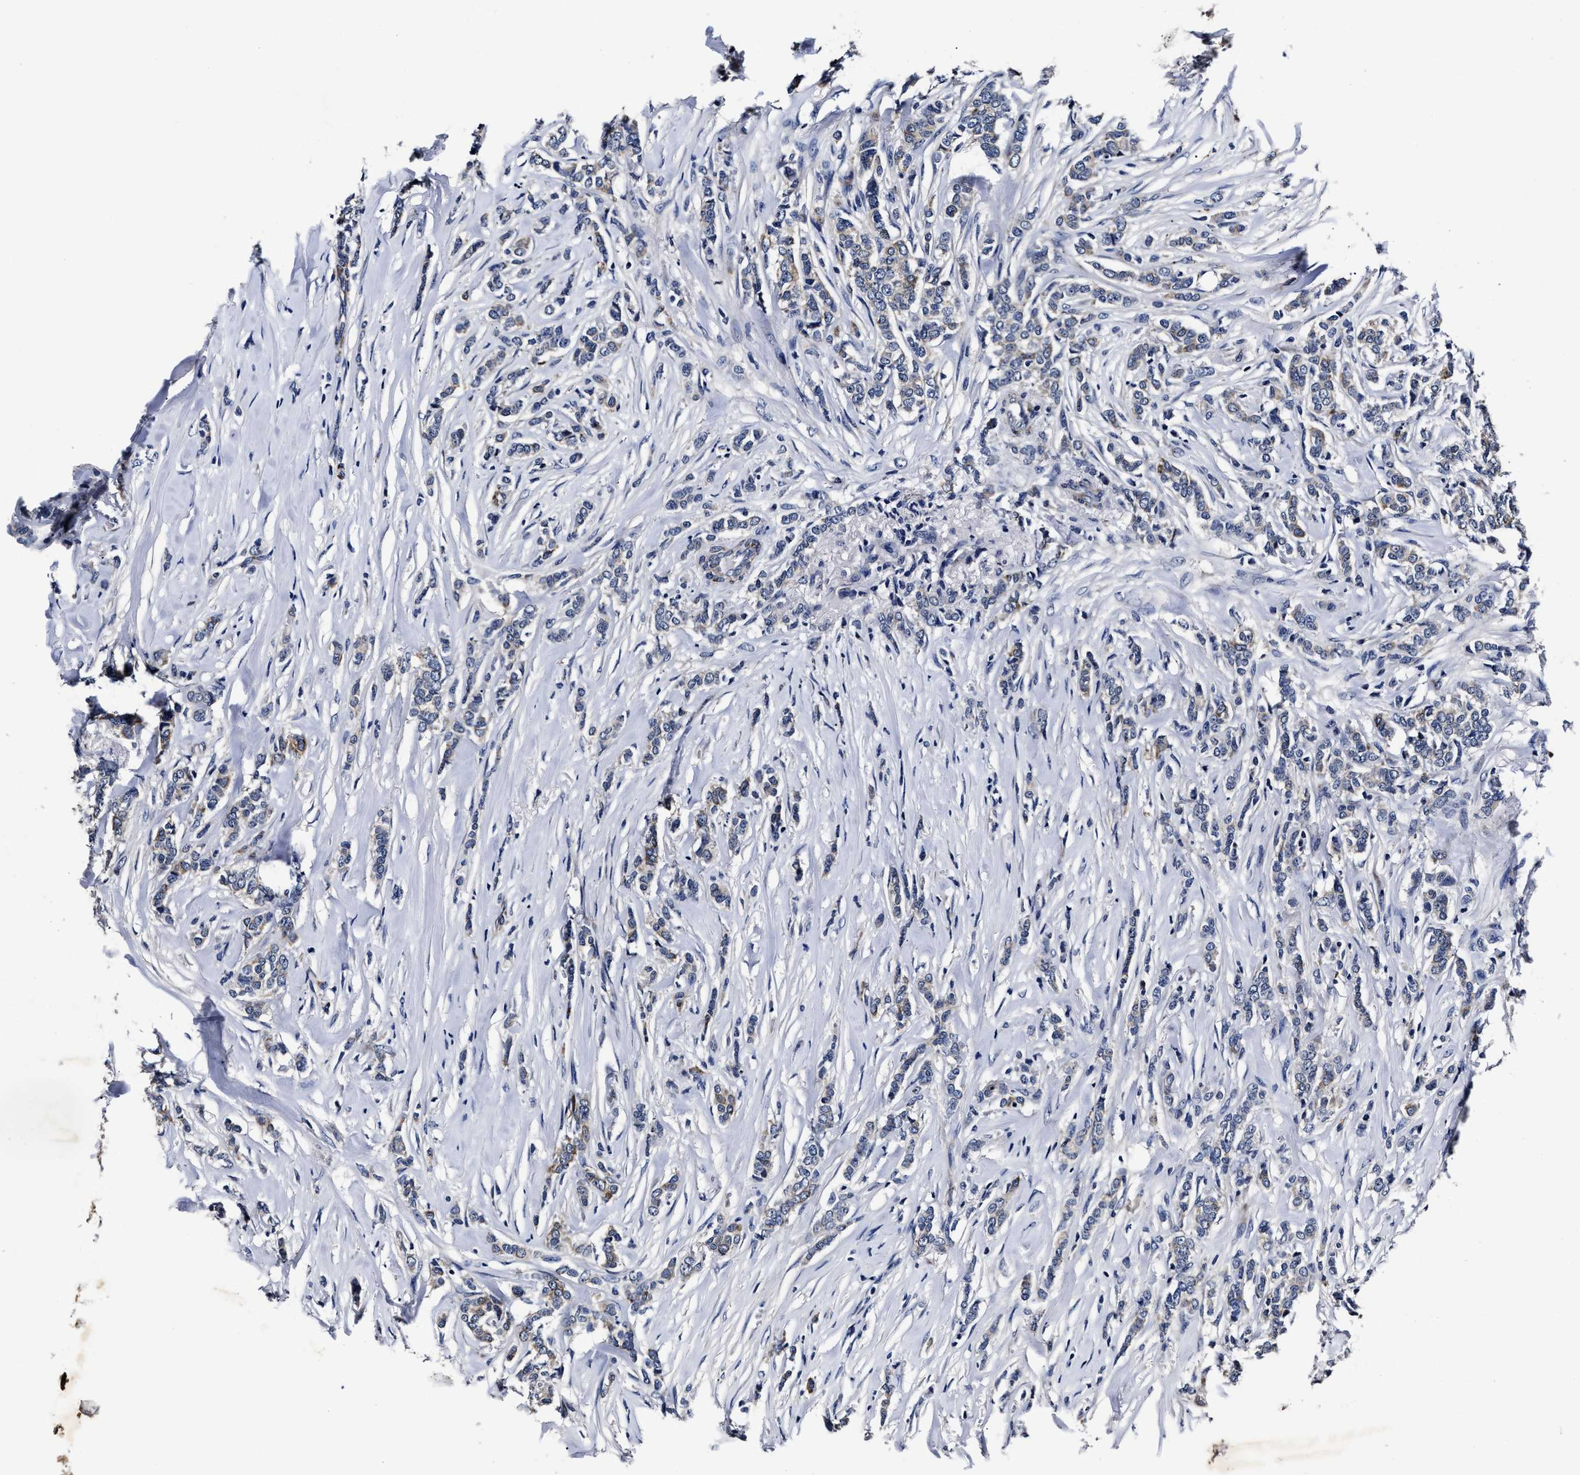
{"staining": {"intensity": "negative", "quantity": "none", "location": "none"}, "tissue": "breast cancer", "cell_type": "Tumor cells", "image_type": "cancer", "snomed": [{"axis": "morphology", "description": "Lobular carcinoma"}, {"axis": "topography", "description": "Skin"}, {"axis": "topography", "description": "Breast"}], "caption": "Immunohistochemistry (IHC) of breast lobular carcinoma exhibits no staining in tumor cells.", "gene": "OLFML2A", "patient": {"sex": "female", "age": 46}}